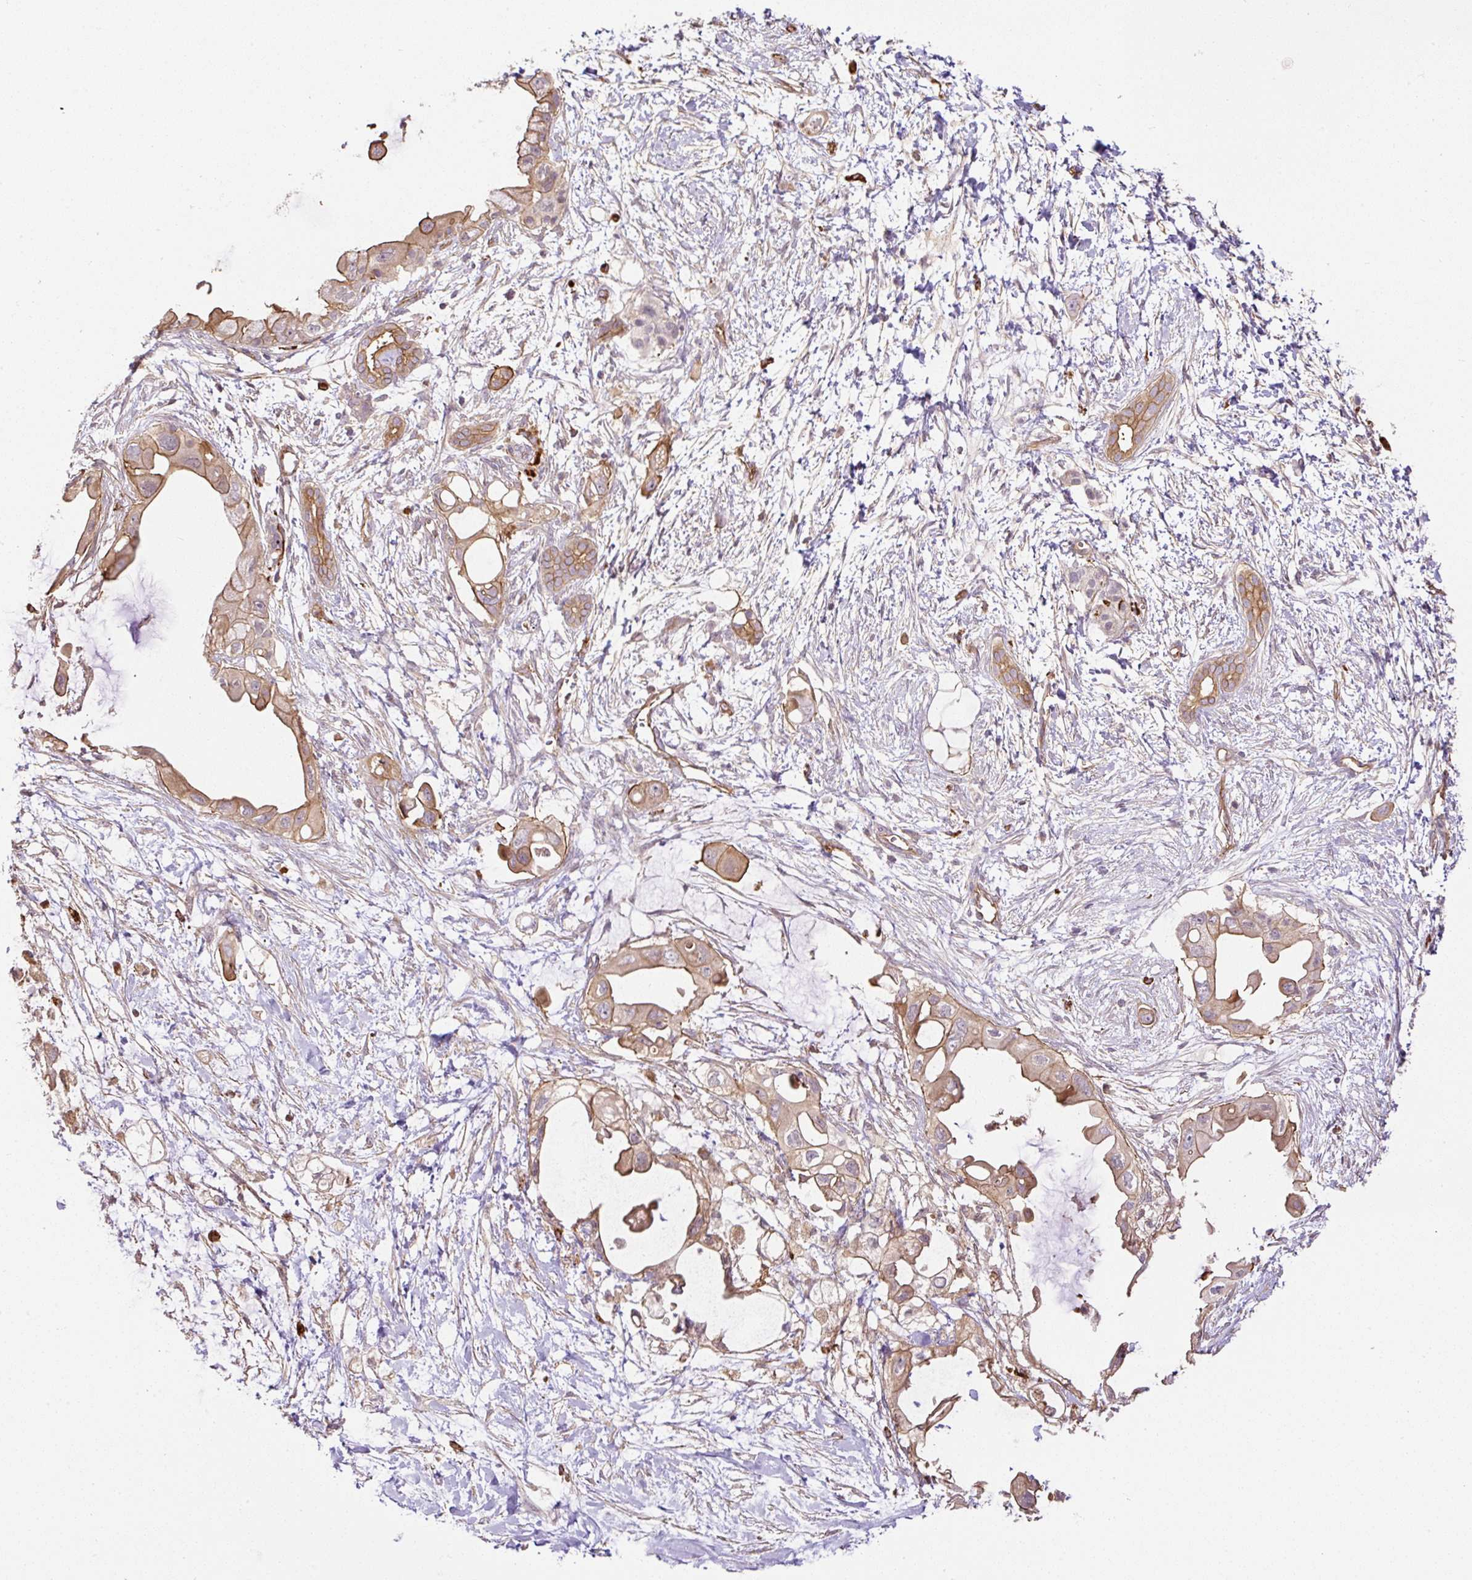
{"staining": {"intensity": "moderate", "quantity": ">75%", "location": "cytoplasmic/membranous"}, "tissue": "pancreatic cancer", "cell_type": "Tumor cells", "image_type": "cancer", "snomed": [{"axis": "morphology", "description": "Adenocarcinoma, NOS"}, {"axis": "topography", "description": "Pancreas"}], "caption": "Human pancreatic cancer stained with a brown dye shows moderate cytoplasmic/membranous positive expression in approximately >75% of tumor cells.", "gene": "B3GALT5", "patient": {"sex": "male", "age": 61}}